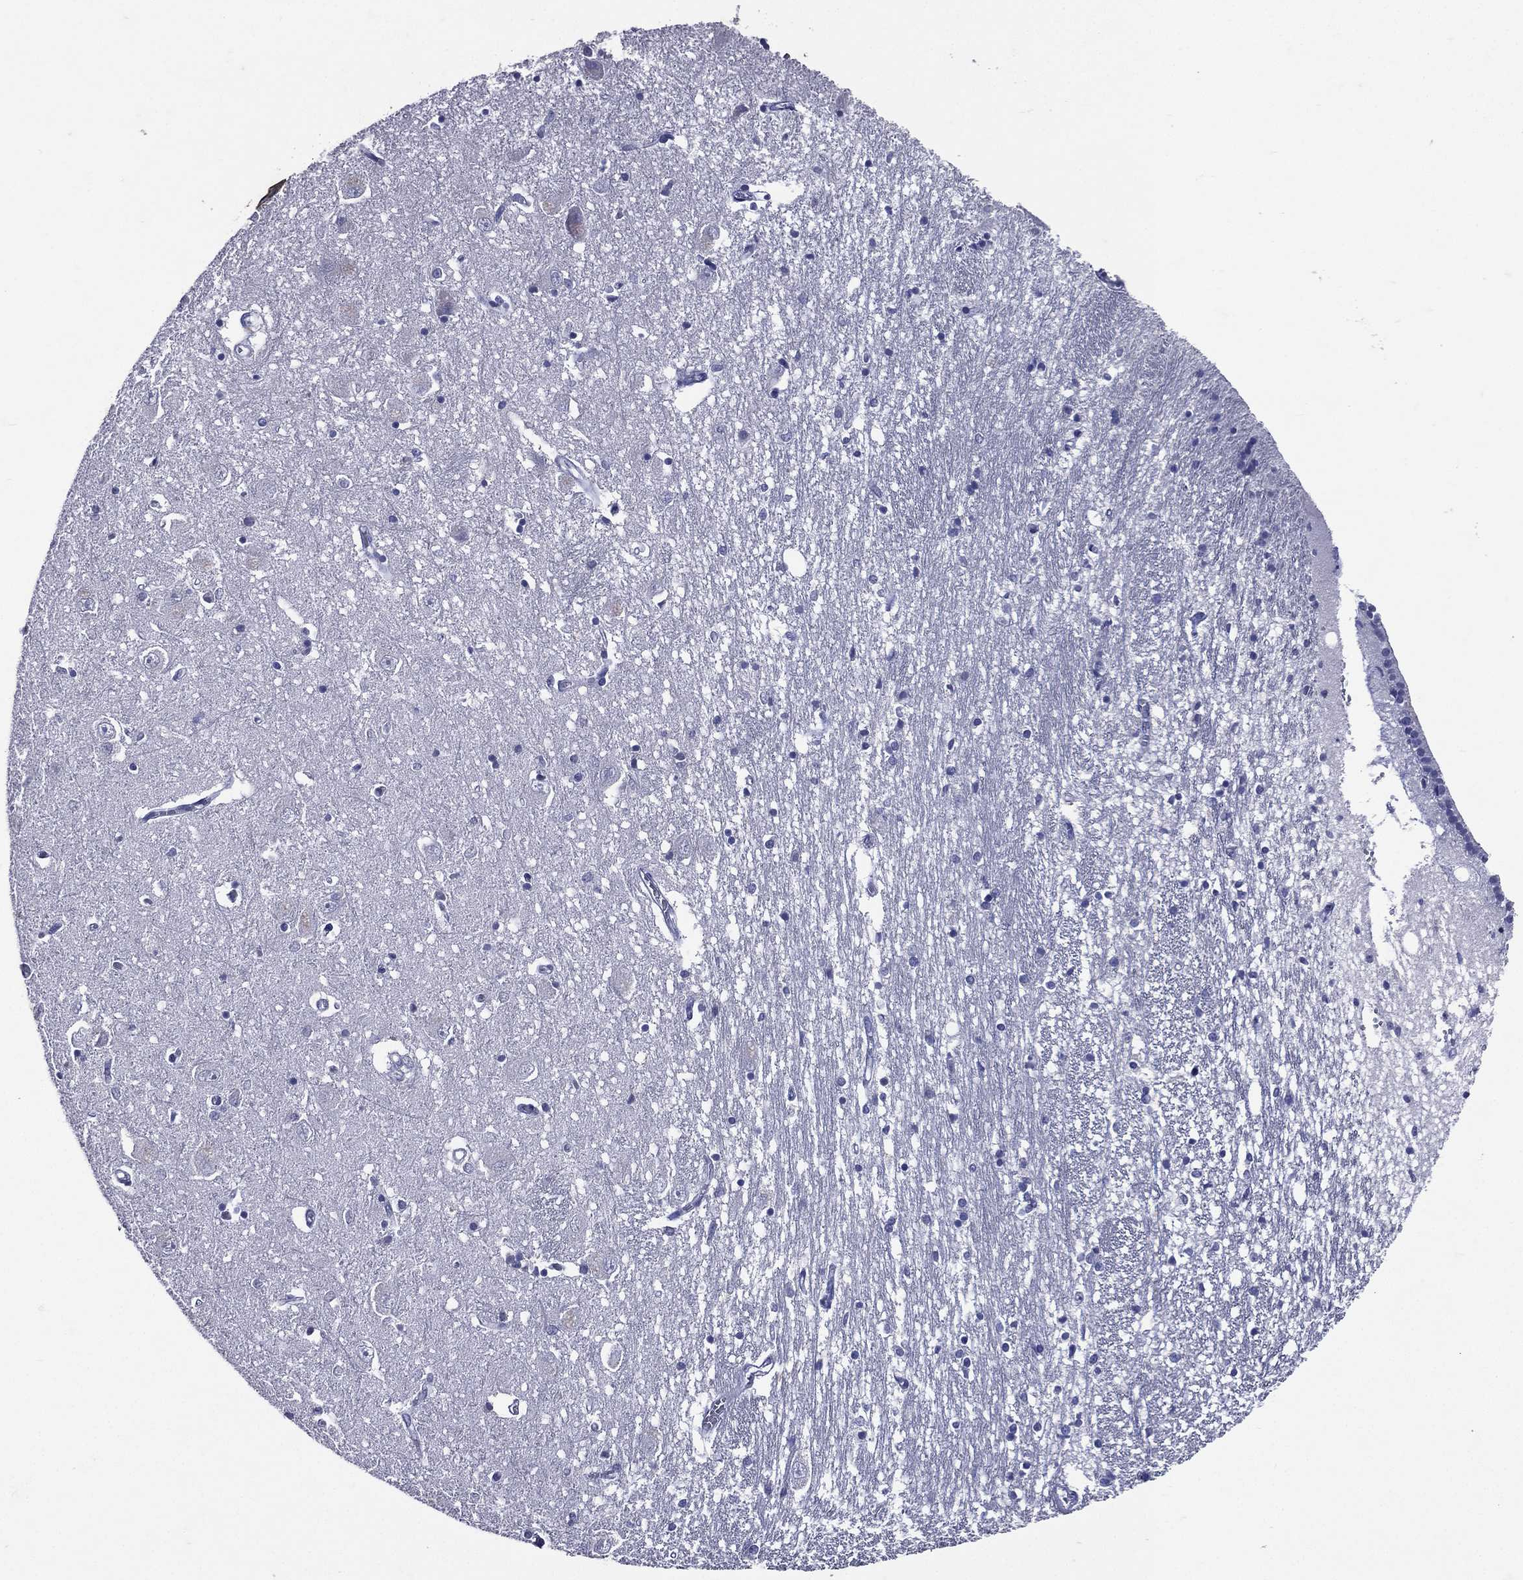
{"staining": {"intensity": "negative", "quantity": "none", "location": "none"}, "tissue": "caudate", "cell_type": "Glial cells", "image_type": "normal", "snomed": [{"axis": "morphology", "description": "Normal tissue, NOS"}, {"axis": "topography", "description": "Lateral ventricle wall"}], "caption": "Immunohistochemistry image of unremarkable human caudate stained for a protein (brown), which reveals no expression in glial cells. (DAB (3,3'-diaminobenzidine) immunohistochemistry (IHC) visualized using brightfield microscopy, high magnification).", "gene": "TGM1", "patient": {"sex": "male", "age": 54}}